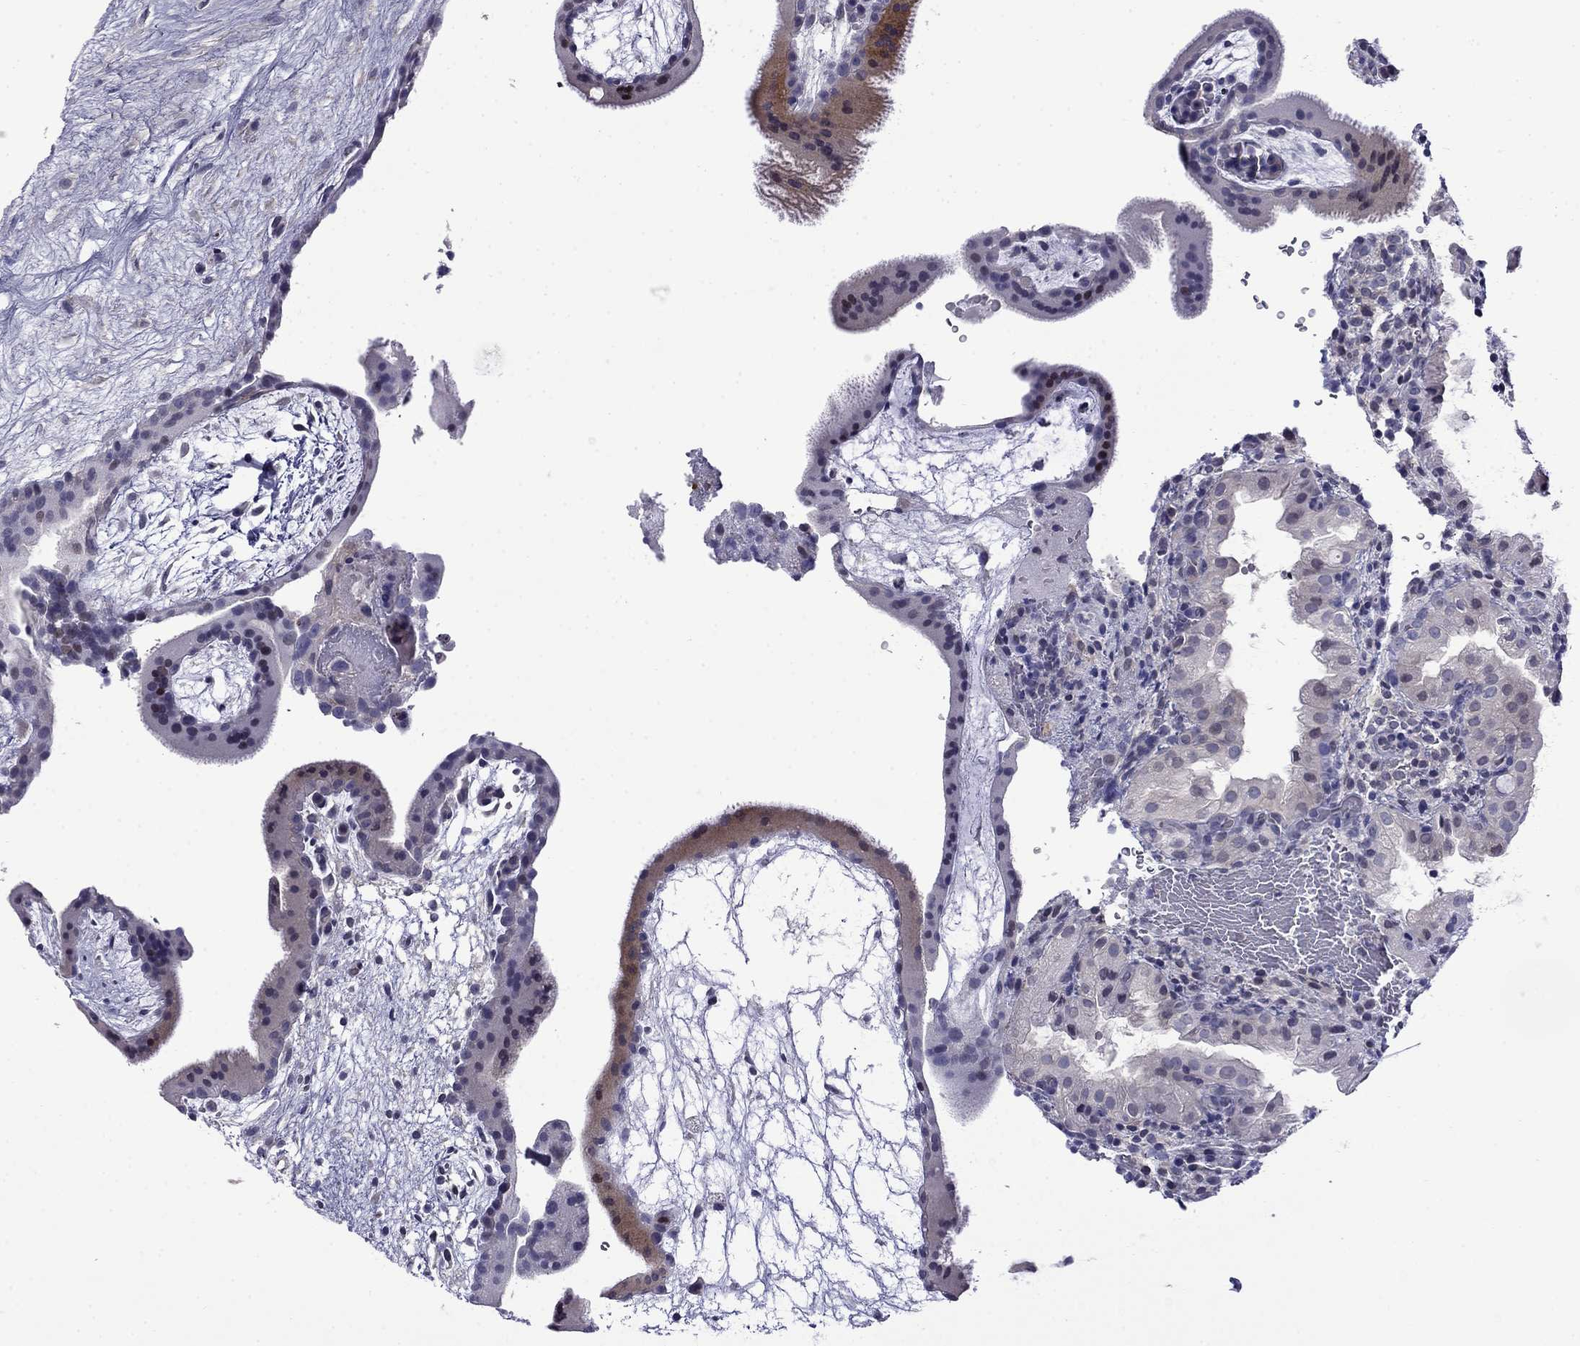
{"staining": {"intensity": "negative", "quantity": "none", "location": "none"}, "tissue": "placenta", "cell_type": "Decidual cells", "image_type": "normal", "snomed": [{"axis": "morphology", "description": "Normal tissue, NOS"}, {"axis": "topography", "description": "Placenta"}], "caption": "Decidual cells show no significant protein staining in normal placenta. (DAB immunohistochemistry, high magnification).", "gene": "PRR18", "patient": {"sex": "female", "age": 19}}